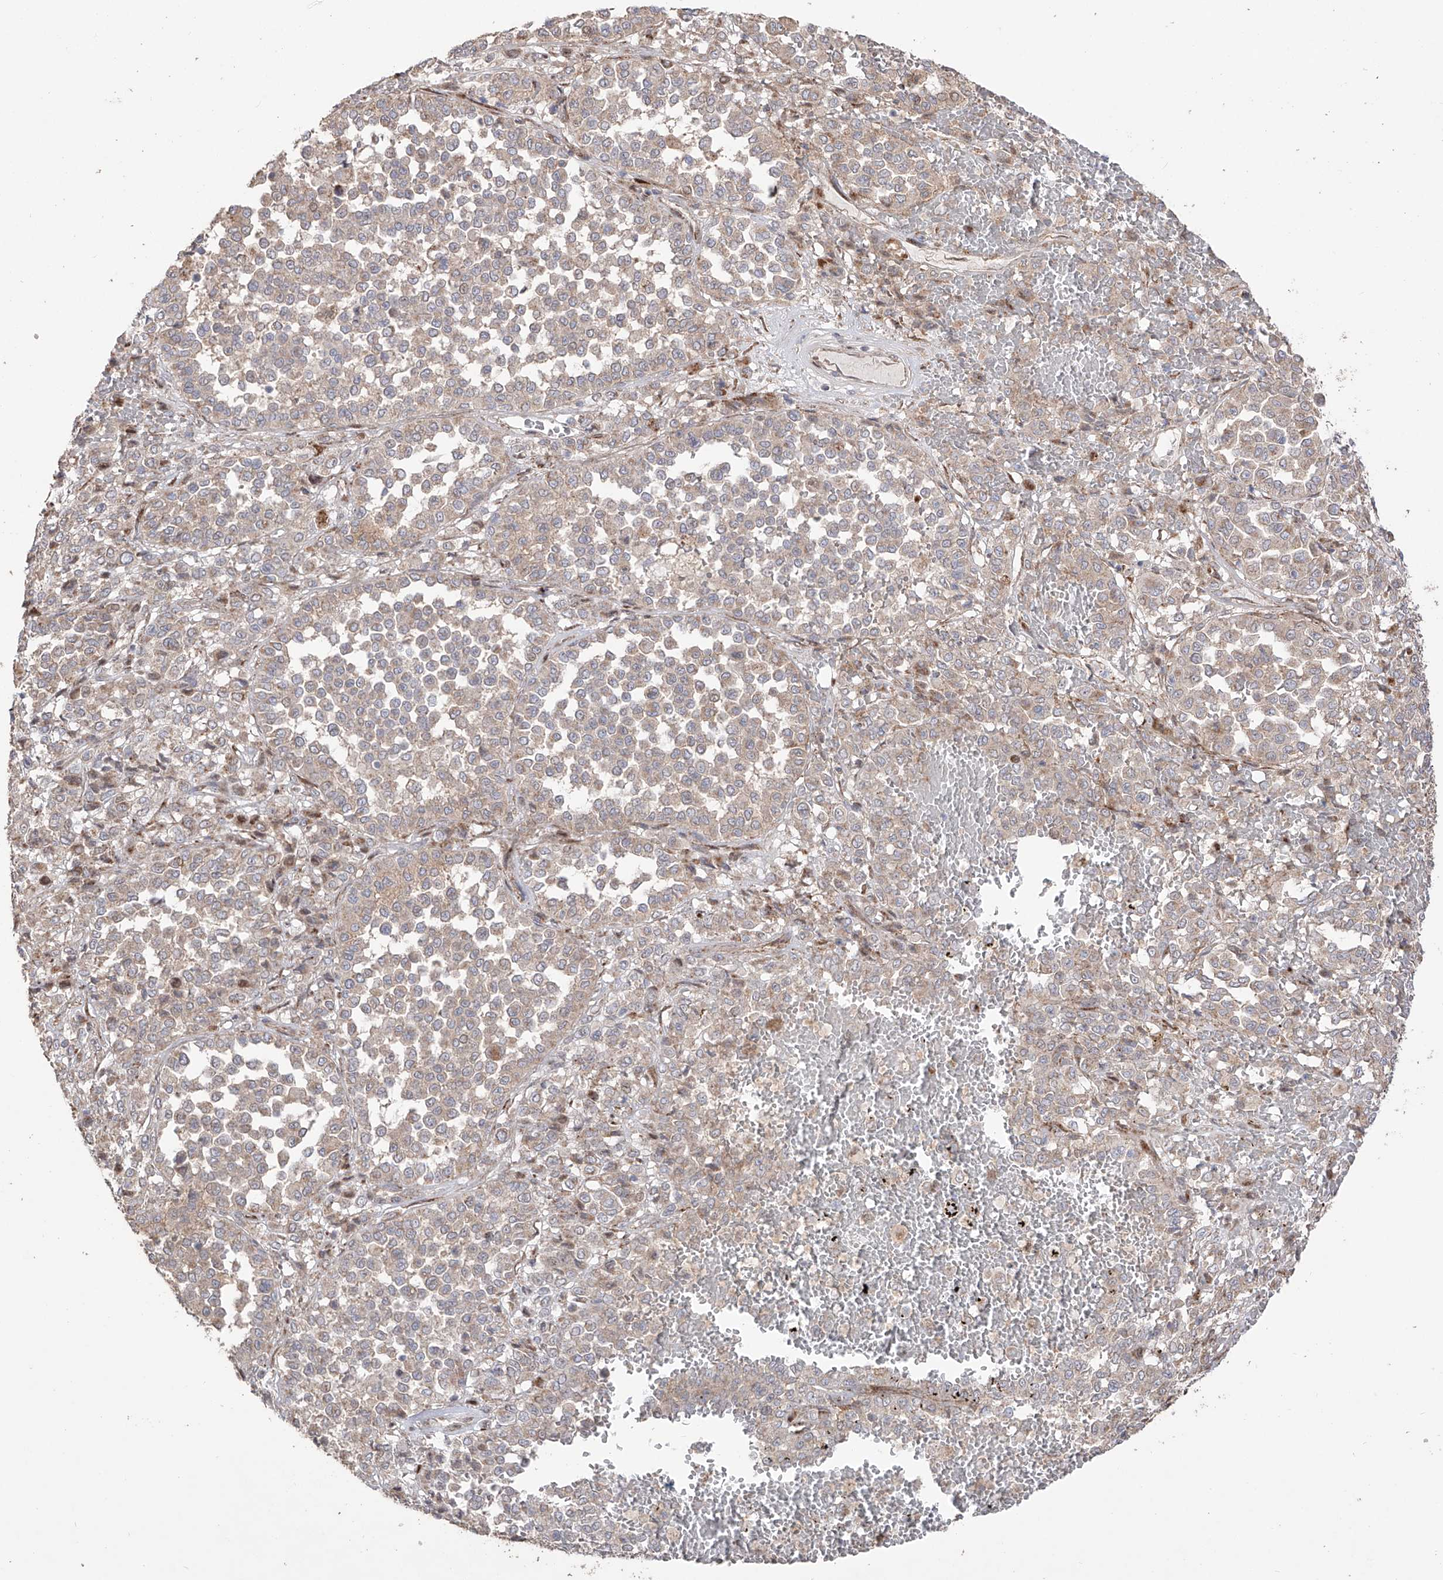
{"staining": {"intensity": "weak", "quantity": "25%-75%", "location": "cytoplasmic/membranous"}, "tissue": "melanoma", "cell_type": "Tumor cells", "image_type": "cancer", "snomed": [{"axis": "morphology", "description": "Malignant melanoma, Metastatic site"}, {"axis": "topography", "description": "Pancreas"}], "caption": "Immunohistochemical staining of malignant melanoma (metastatic site) demonstrates low levels of weak cytoplasmic/membranous staining in approximately 25%-75% of tumor cells. (IHC, brightfield microscopy, high magnification).", "gene": "YKT6", "patient": {"sex": "female", "age": 30}}